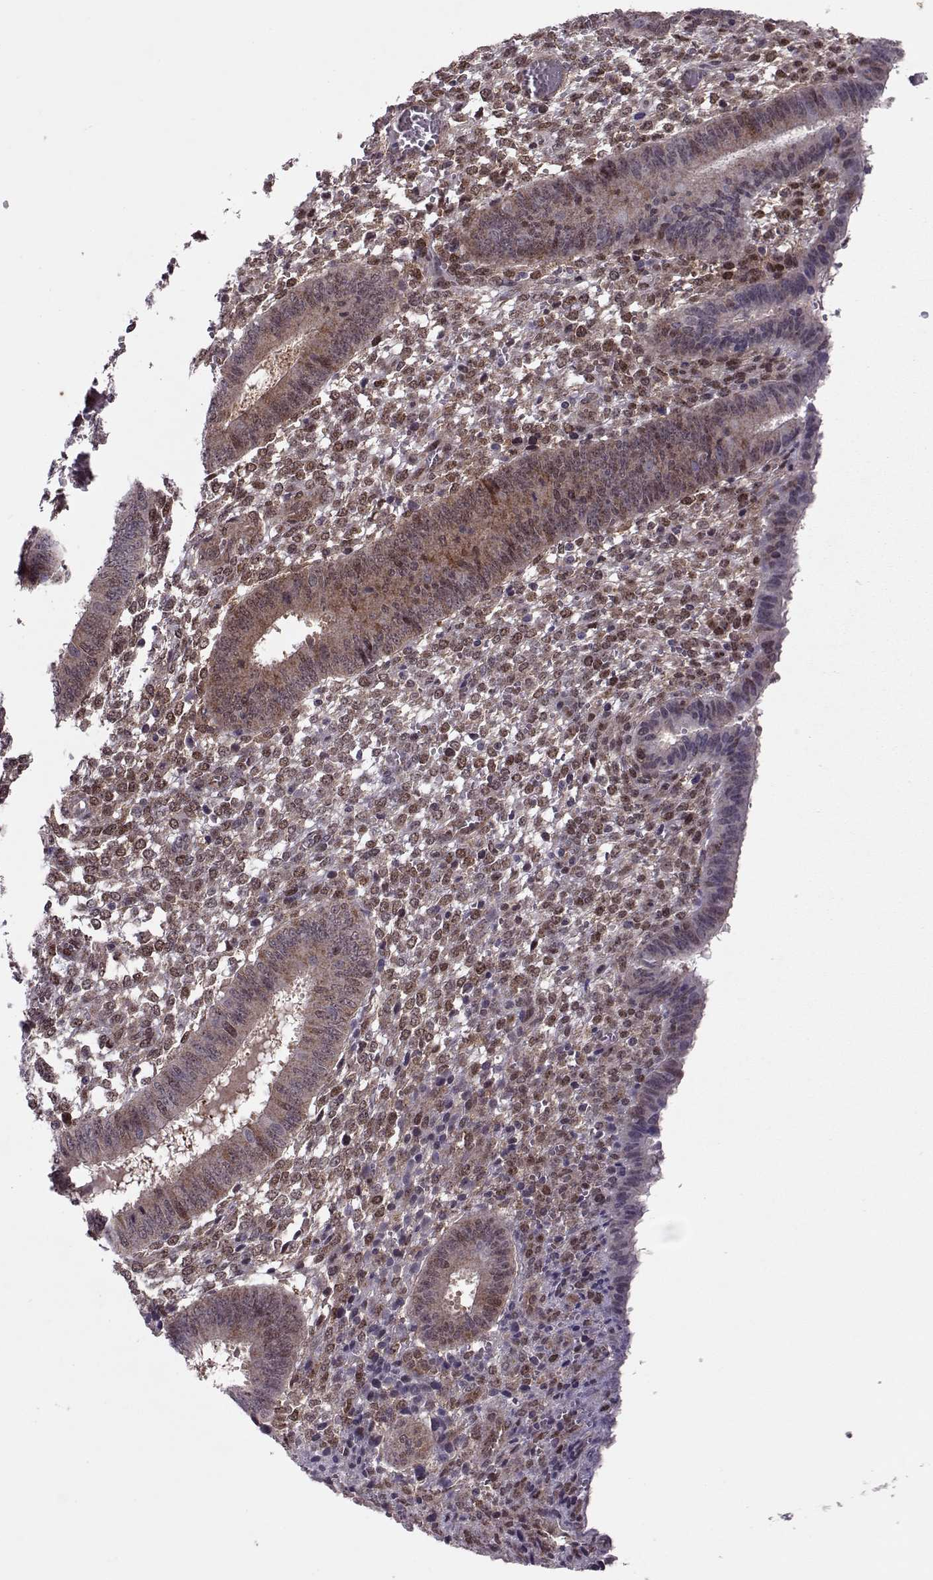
{"staining": {"intensity": "moderate", "quantity": "25%-75%", "location": "cytoplasmic/membranous,nuclear"}, "tissue": "endometrium", "cell_type": "Cells in endometrial stroma", "image_type": "normal", "snomed": [{"axis": "morphology", "description": "Normal tissue, NOS"}, {"axis": "topography", "description": "Endometrium"}], "caption": "Moderate cytoplasmic/membranous,nuclear protein positivity is identified in about 25%-75% of cells in endometrial stroma in endometrium. The protein is stained brown, and the nuclei are stained in blue (DAB IHC with brightfield microscopy, high magnification).", "gene": "CDK4", "patient": {"sex": "female", "age": 42}}